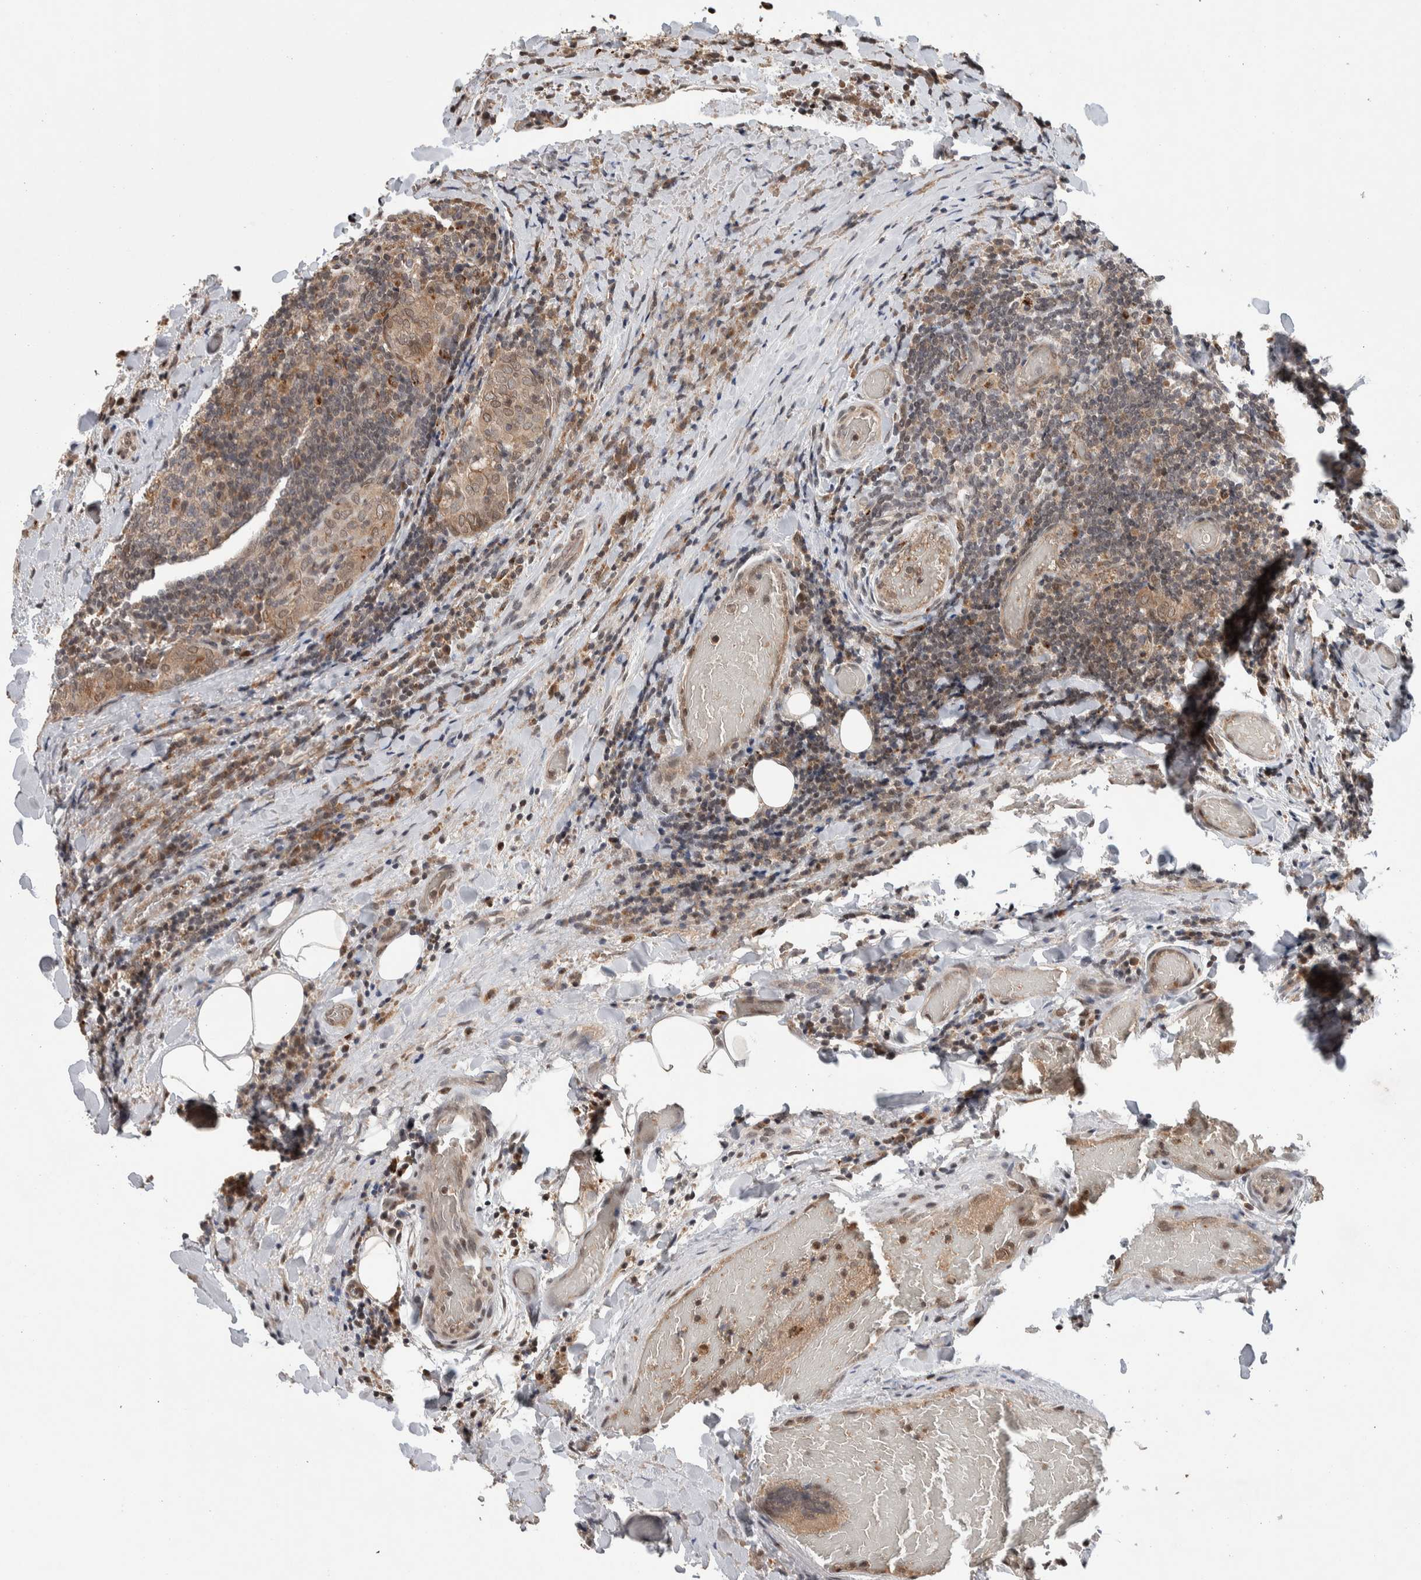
{"staining": {"intensity": "weak", "quantity": ">75%", "location": "cytoplasmic/membranous,nuclear"}, "tissue": "thyroid cancer", "cell_type": "Tumor cells", "image_type": "cancer", "snomed": [{"axis": "morphology", "description": "Normal tissue, NOS"}, {"axis": "morphology", "description": "Papillary adenocarcinoma, NOS"}, {"axis": "topography", "description": "Thyroid gland"}], "caption": "High-magnification brightfield microscopy of thyroid cancer stained with DAB (brown) and counterstained with hematoxylin (blue). tumor cells exhibit weak cytoplasmic/membranous and nuclear staining is present in approximately>75% of cells.", "gene": "KCNK1", "patient": {"sex": "female", "age": 30}}